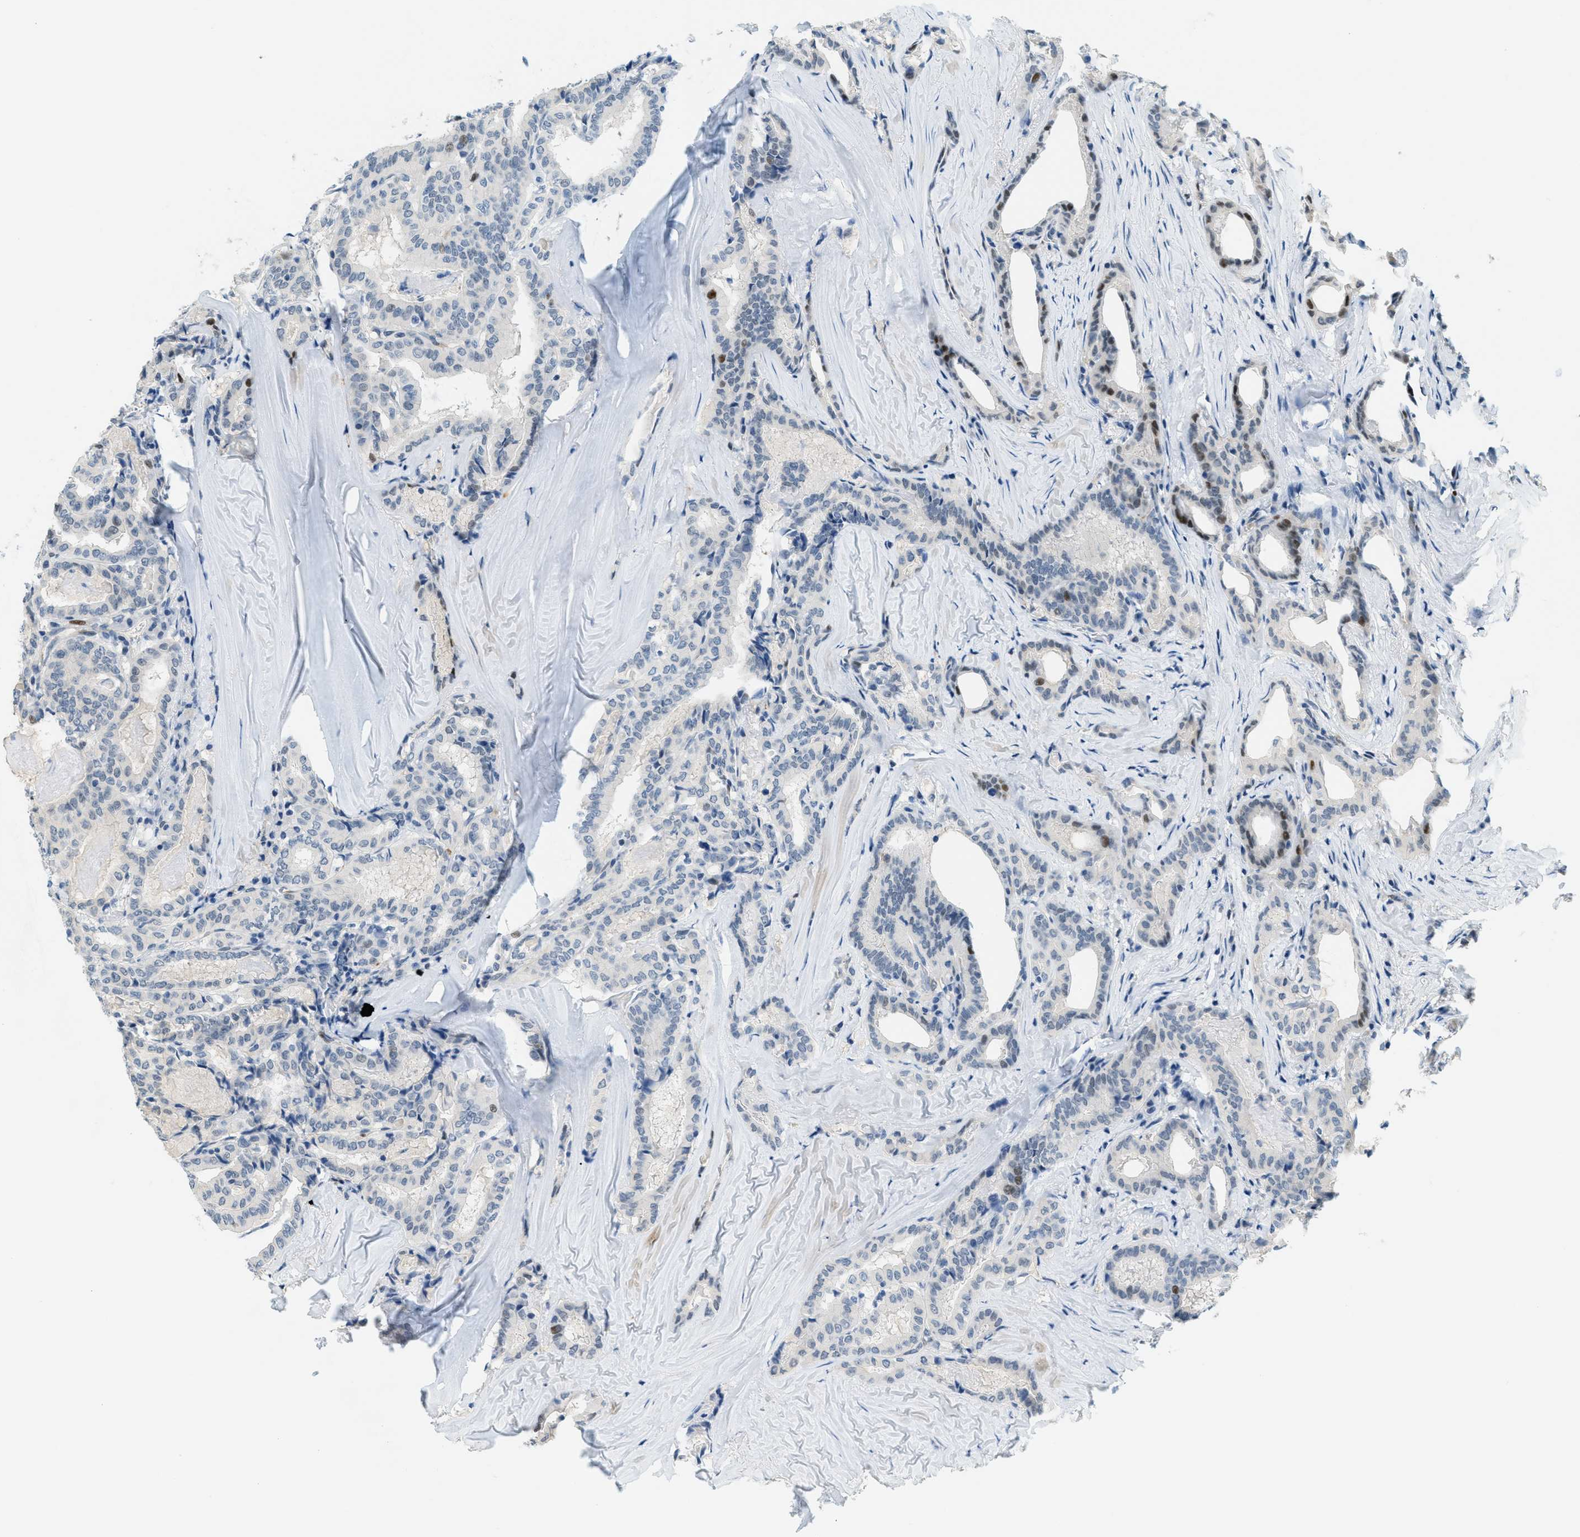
{"staining": {"intensity": "weak", "quantity": "<25%", "location": "nuclear"}, "tissue": "thyroid cancer", "cell_type": "Tumor cells", "image_type": "cancer", "snomed": [{"axis": "morphology", "description": "Papillary adenocarcinoma, NOS"}, {"axis": "topography", "description": "Thyroid gland"}], "caption": "Thyroid papillary adenocarcinoma was stained to show a protein in brown. There is no significant staining in tumor cells. Nuclei are stained in blue.", "gene": "CYP4X1", "patient": {"sex": "female", "age": 42}}